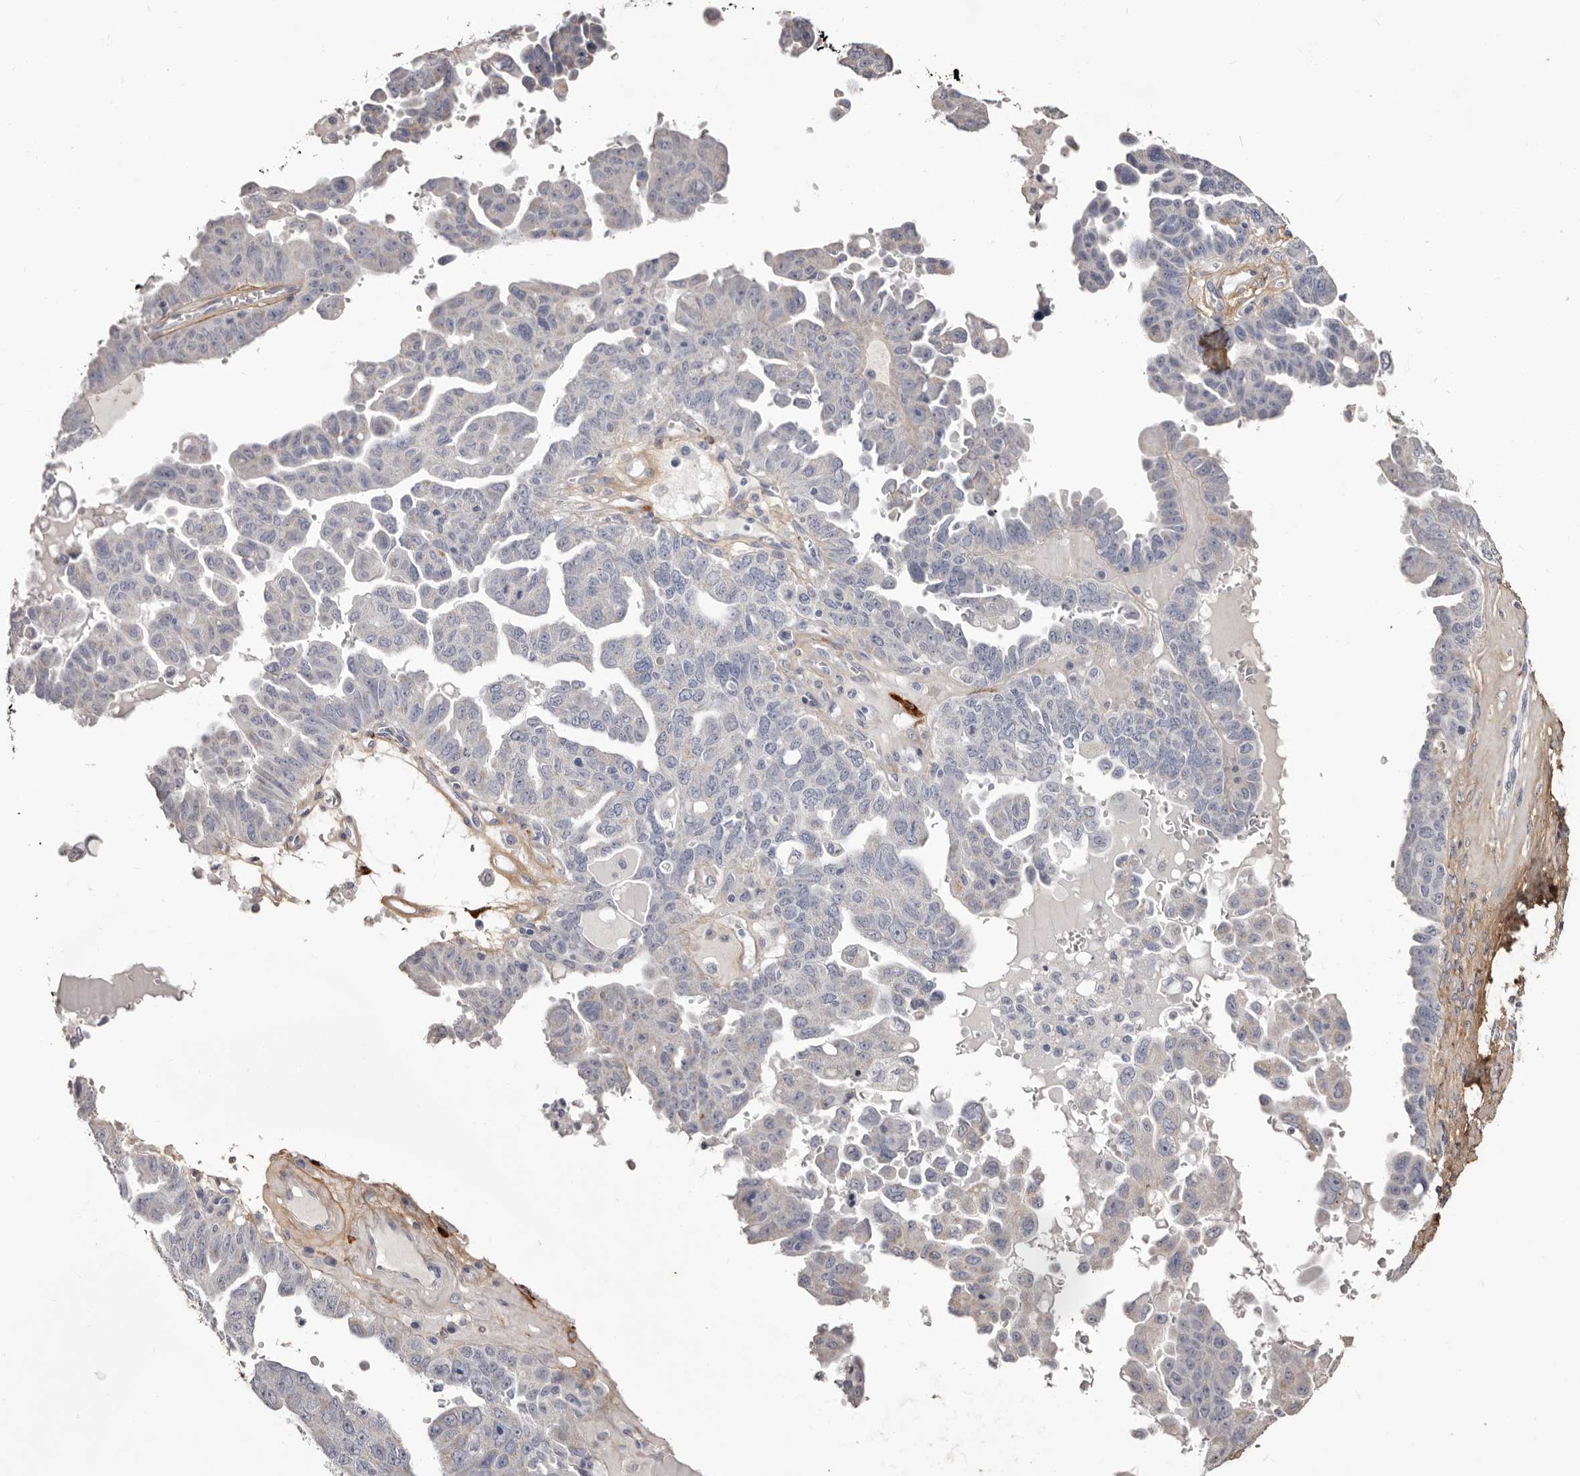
{"staining": {"intensity": "negative", "quantity": "none", "location": "none"}, "tissue": "ovarian cancer", "cell_type": "Tumor cells", "image_type": "cancer", "snomed": [{"axis": "morphology", "description": "Carcinoma, endometroid"}, {"axis": "topography", "description": "Ovary"}], "caption": "There is no significant staining in tumor cells of ovarian cancer (endometroid carcinoma). (Brightfield microscopy of DAB IHC at high magnification).", "gene": "COL6A1", "patient": {"sex": "female", "age": 62}}